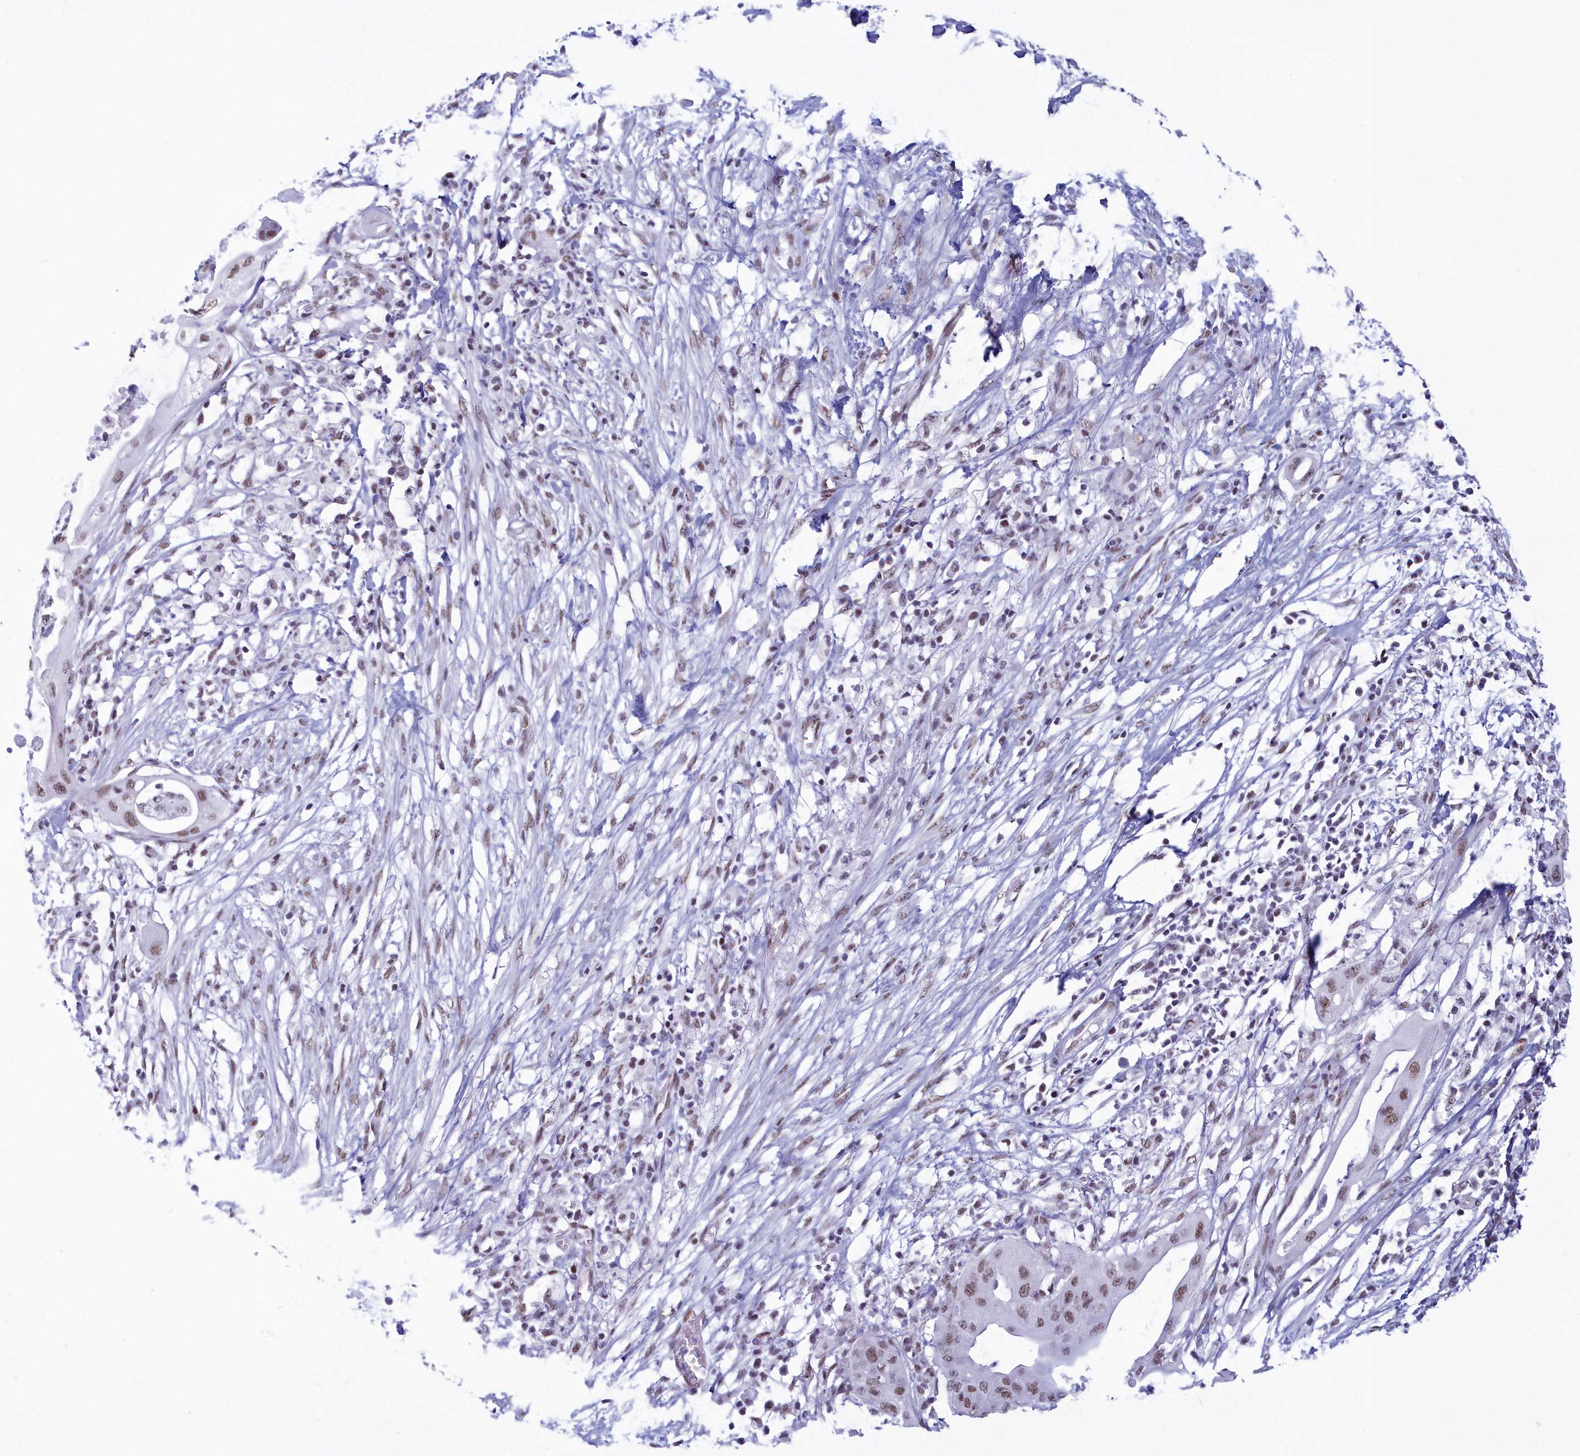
{"staining": {"intensity": "moderate", "quantity": ">75%", "location": "nuclear"}, "tissue": "pancreatic cancer", "cell_type": "Tumor cells", "image_type": "cancer", "snomed": [{"axis": "morphology", "description": "Adenocarcinoma, NOS"}, {"axis": "topography", "description": "Pancreas"}], "caption": "Adenocarcinoma (pancreatic) stained with a protein marker displays moderate staining in tumor cells.", "gene": "CDC26", "patient": {"sex": "male", "age": 68}}